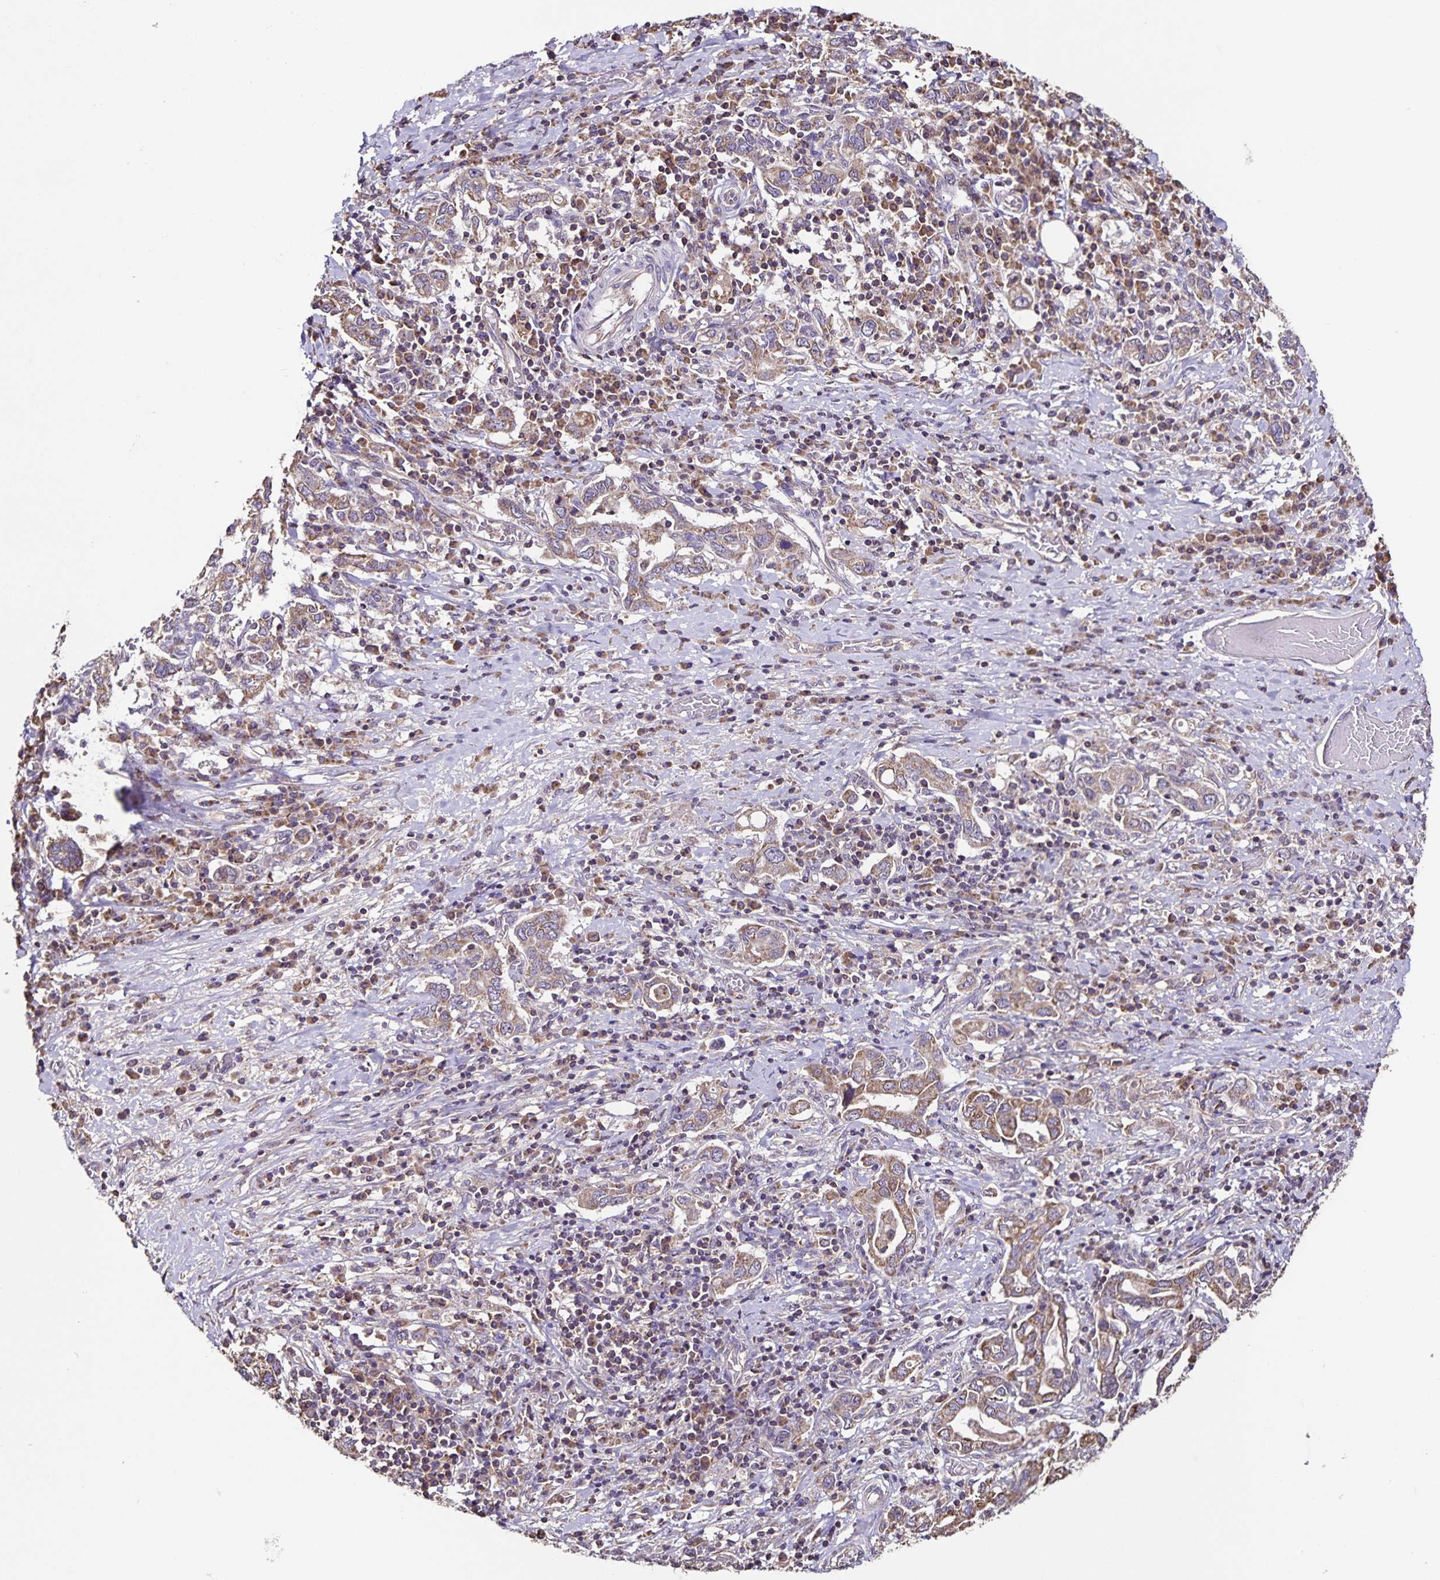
{"staining": {"intensity": "moderate", "quantity": ">75%", "location": "cytoplasmic/membranous"}, "tissue": "stomach cancer", "cell_type": "Tumor cells", "image_type": "cancer", "snomed": [{"axis": "morphology", "description": "Adenocarcinoma, NOS"}, {"axis": "topography", "description": "Stomach, upper"}, {"axis": "topography", "description": "Stomach"}], "caption": "Protein positivity by immunohistochemistry (IHC) shows moderate cytoplasmic/membranous expression in about >75% of tumor cells in adenocarcinoma (stomach).", "gene": "MAN1A1", "patient": {"sex": "male", "age": 62}}